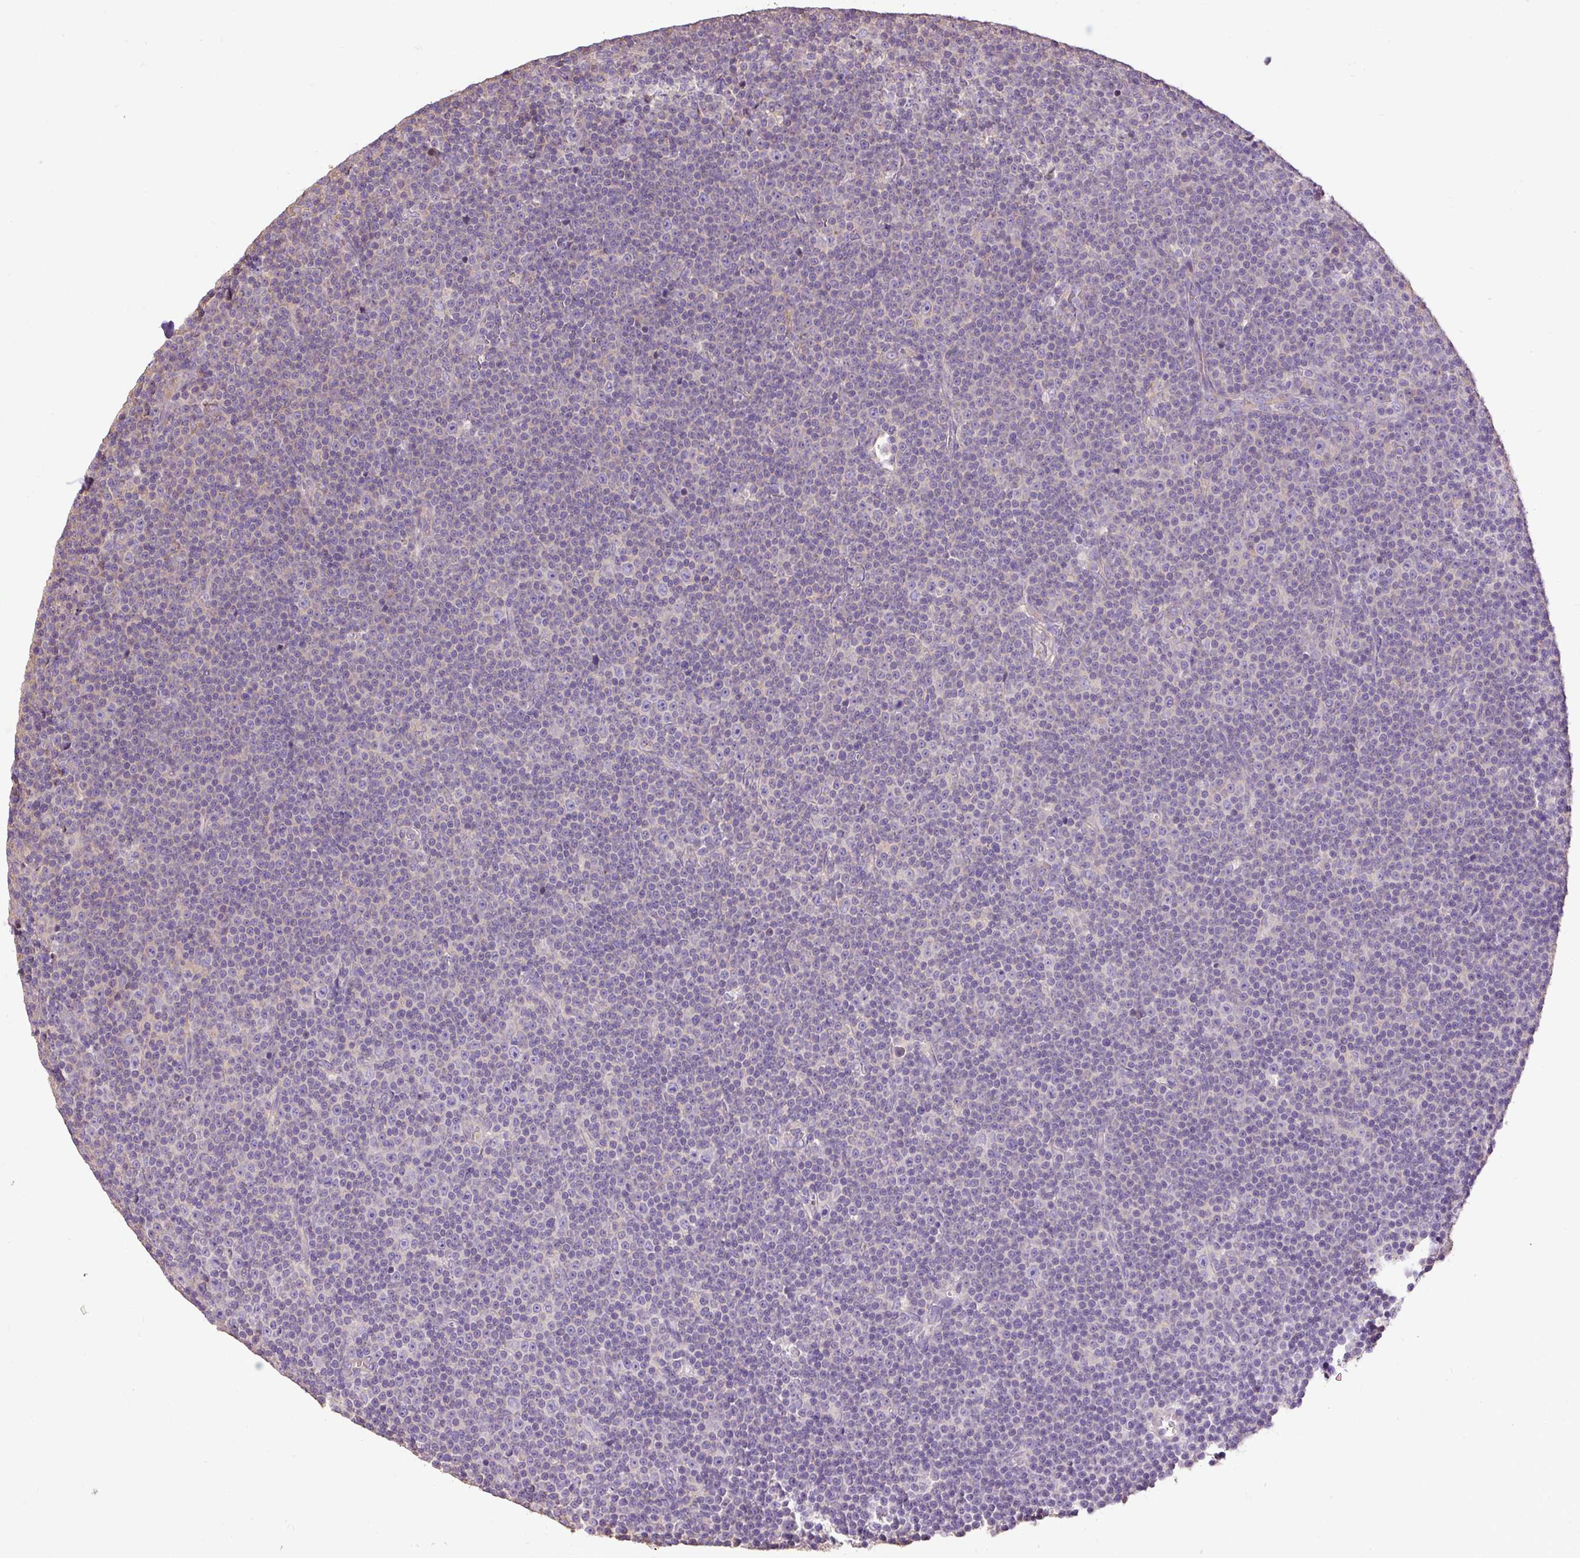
{"staining": {"intensity": "weak", "quantity": "25%-75%", "location": "cytoplasmic/membranous"}, "tissue": "lymphoma", "cell_type": "Tumor cells", "image_type": "cancer", "snomed": [{"axis": "morphology", "description": "Malignant lymphoma, non-Hodgkin's type, Low grade"}, {"axis": "topography", "description": "Lymph node"}], "caption": "Tumor cells demonstrate weak cytoplasmic/membranous positivity in about 25%-75% of cells in low-grade malignant lymphoma, non-Hodgkin's type. Using DAB (brown) and hematoxylin (blue) stains, captured at high magnification using brightfield microscopy.", "gene": "PDIA2", "patient": {"sex": "female", "age": 67}}